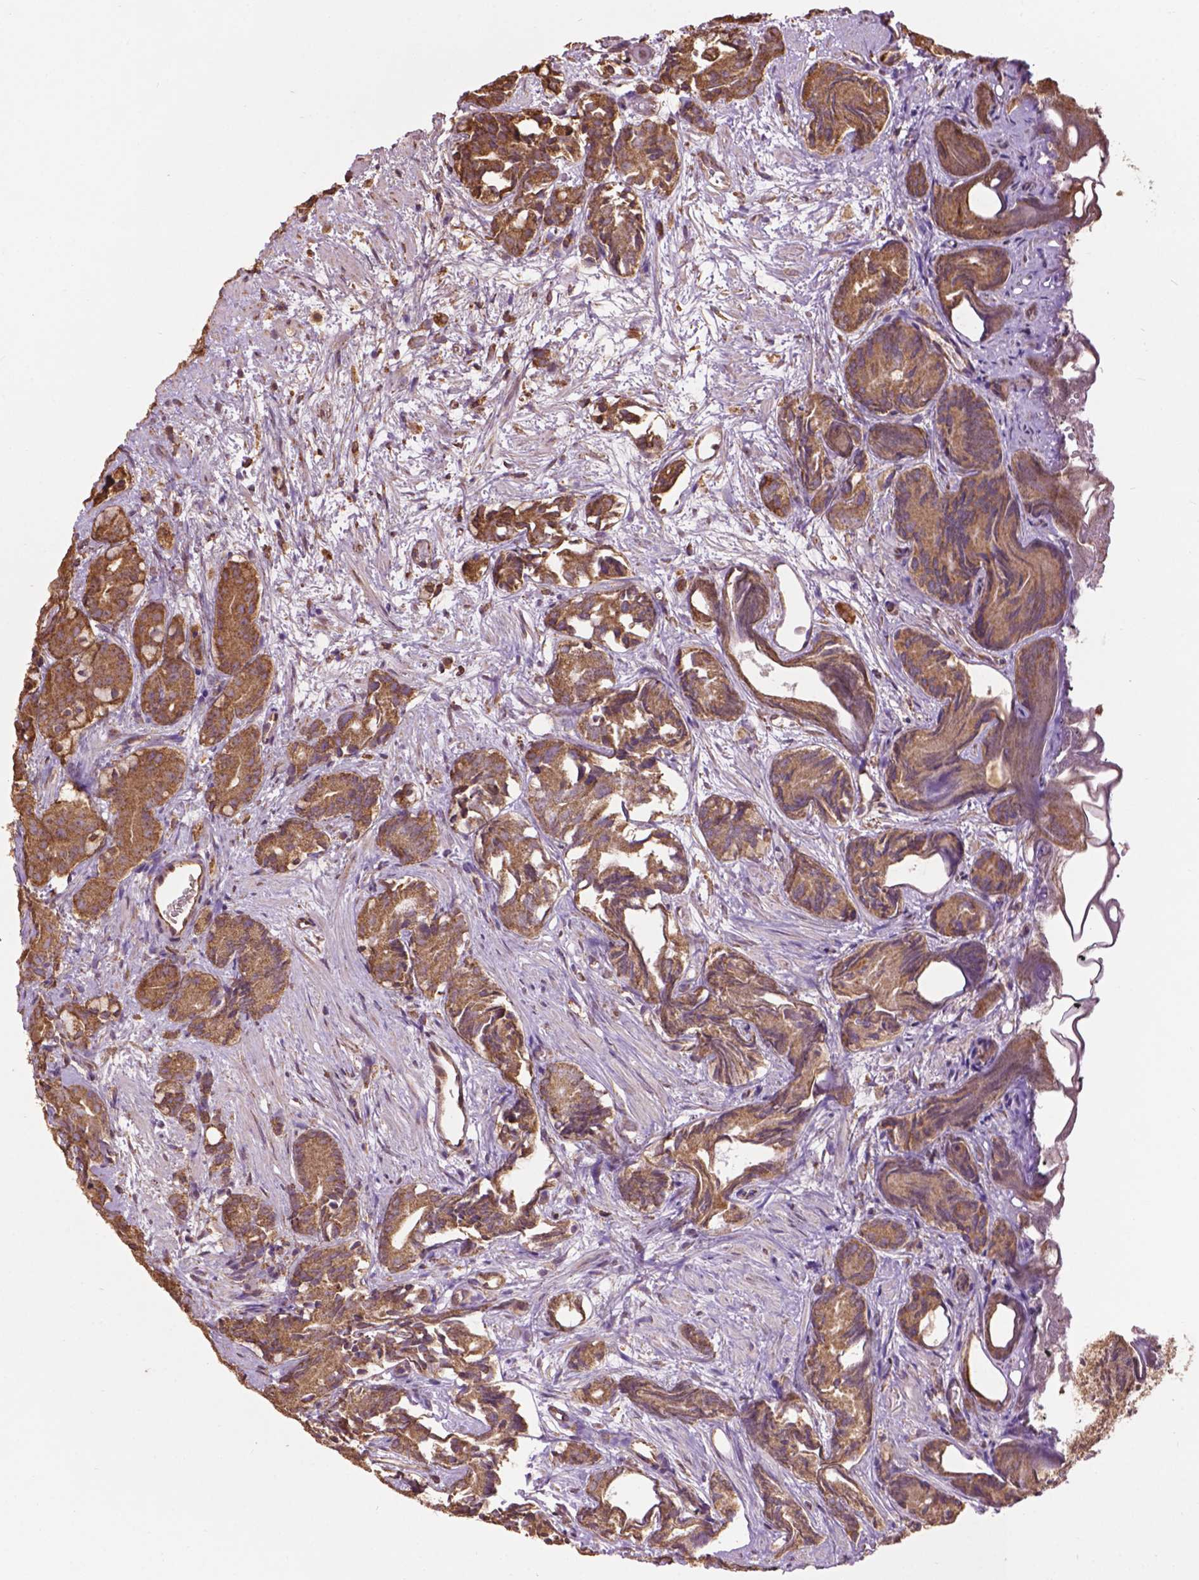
{"staining": {"intensity": "moderate", "quantity": ">75%", "location": "cytoplasmic/membranous"}, "tissue": "prostate cancer", "cell_type": "Tumor cells", "image_type": "cancer", "snomed": [{"axis": "morphology", "description": "Adenocarcinoma, High grade"}, {"axis": "topography", "description": "Prostate"}], "caption": "DAB immunohistochemical staining of prostate cancer (high-grade adenocarcinoma) reveals moderate cytoplasmic/membranous protein staining in about >75% of tumor cells.", "gene": "PPP2R5E", "patient": {"sex": "male", "age": 84}}